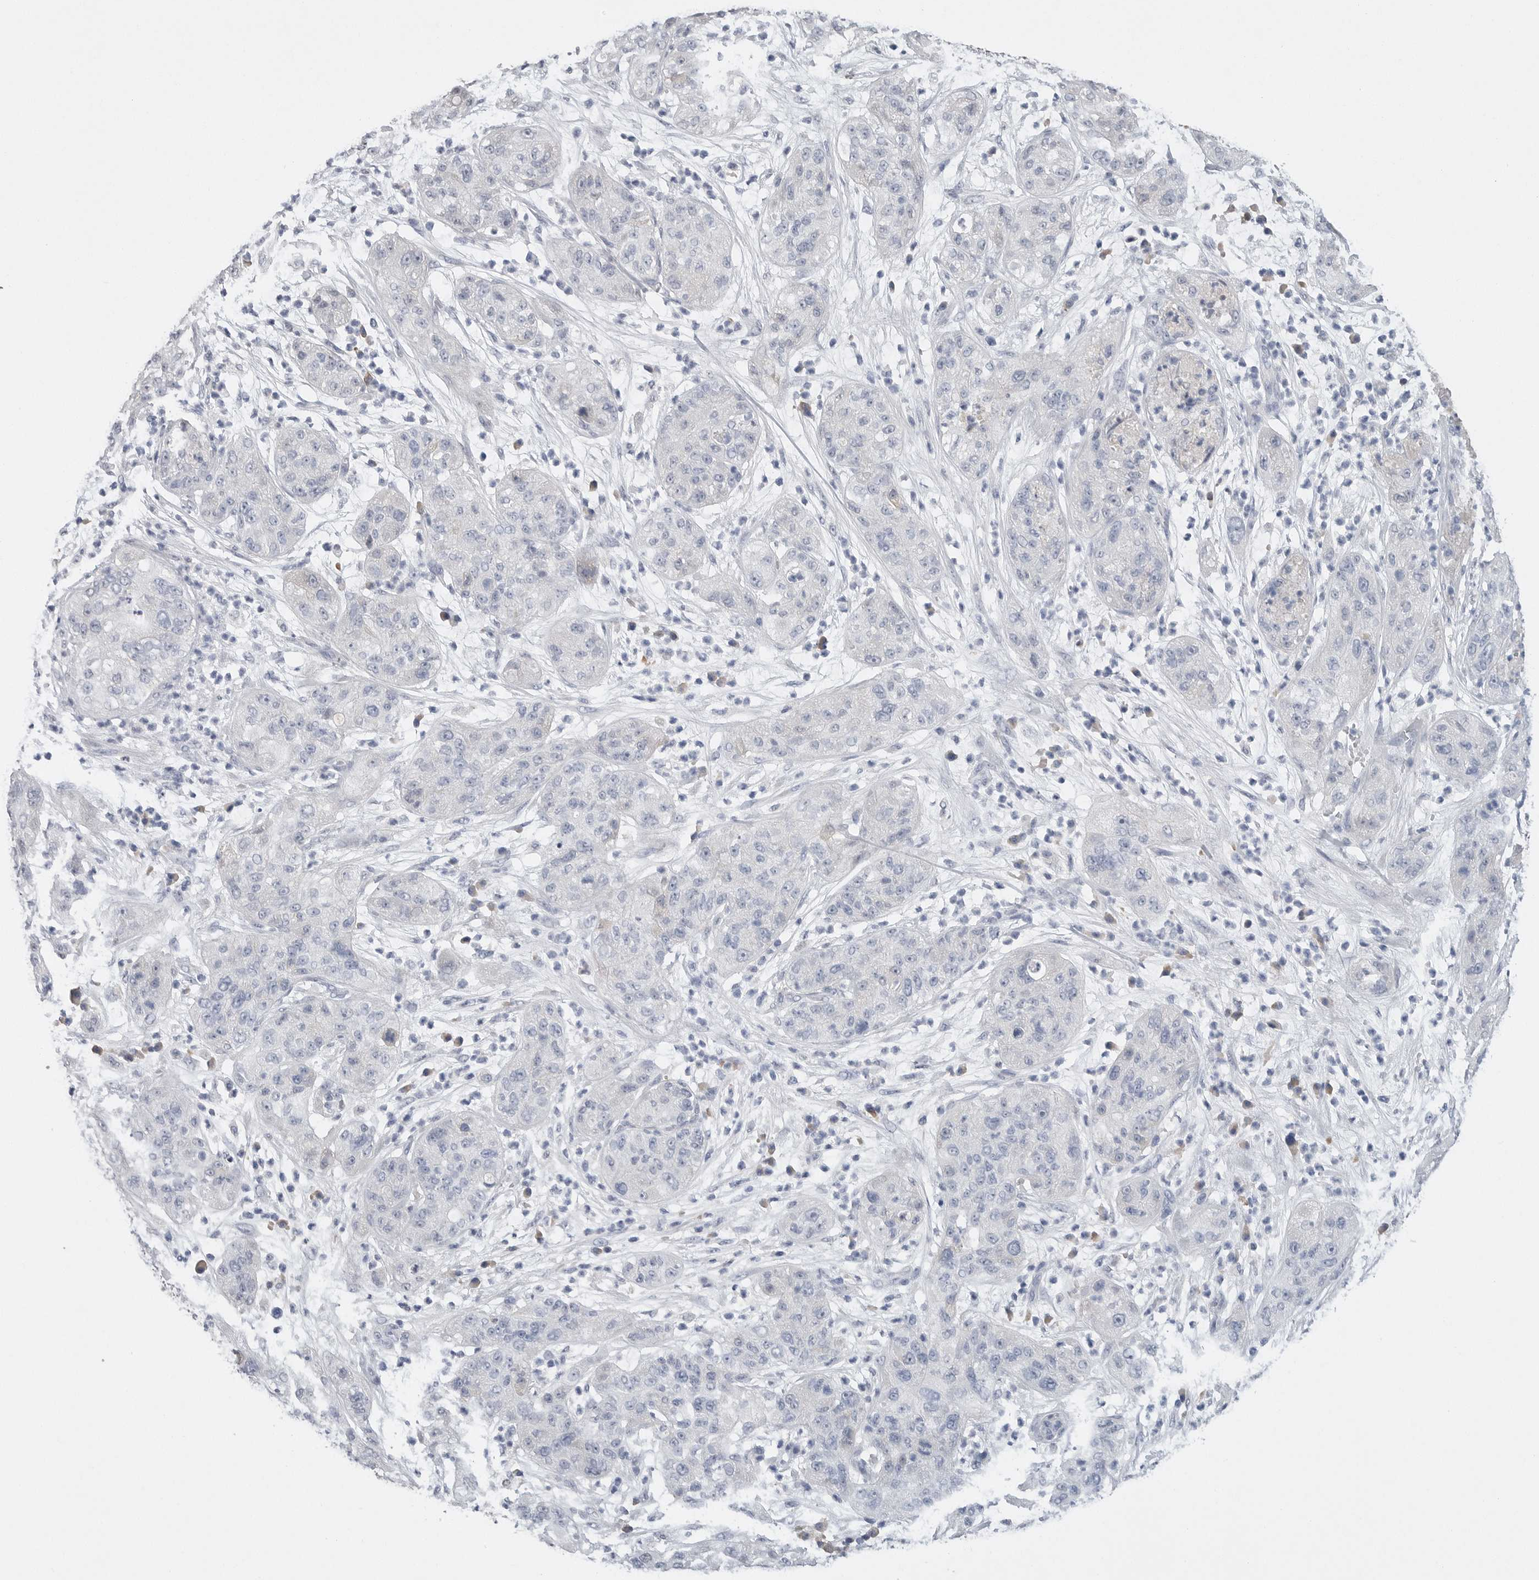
{"staining": {"intensity": "negative", "quantity": "none", "location": "none"}, "tissue": "pancreatic cancer", "cell_type": "Tumor cells", "image_type": "cancer", "snomed": [{"axis": "morphology", "description": "Adenocarcinoma, NOS"}, {"axis": "topography", "description": "Pancreas"}], "caption": "A photomicrograph of pancreatic cancer stained for a protein displays no brown staining in tumor cells.", "gene": "FABP6", "patient": {"sex": "female", "age": 78}}